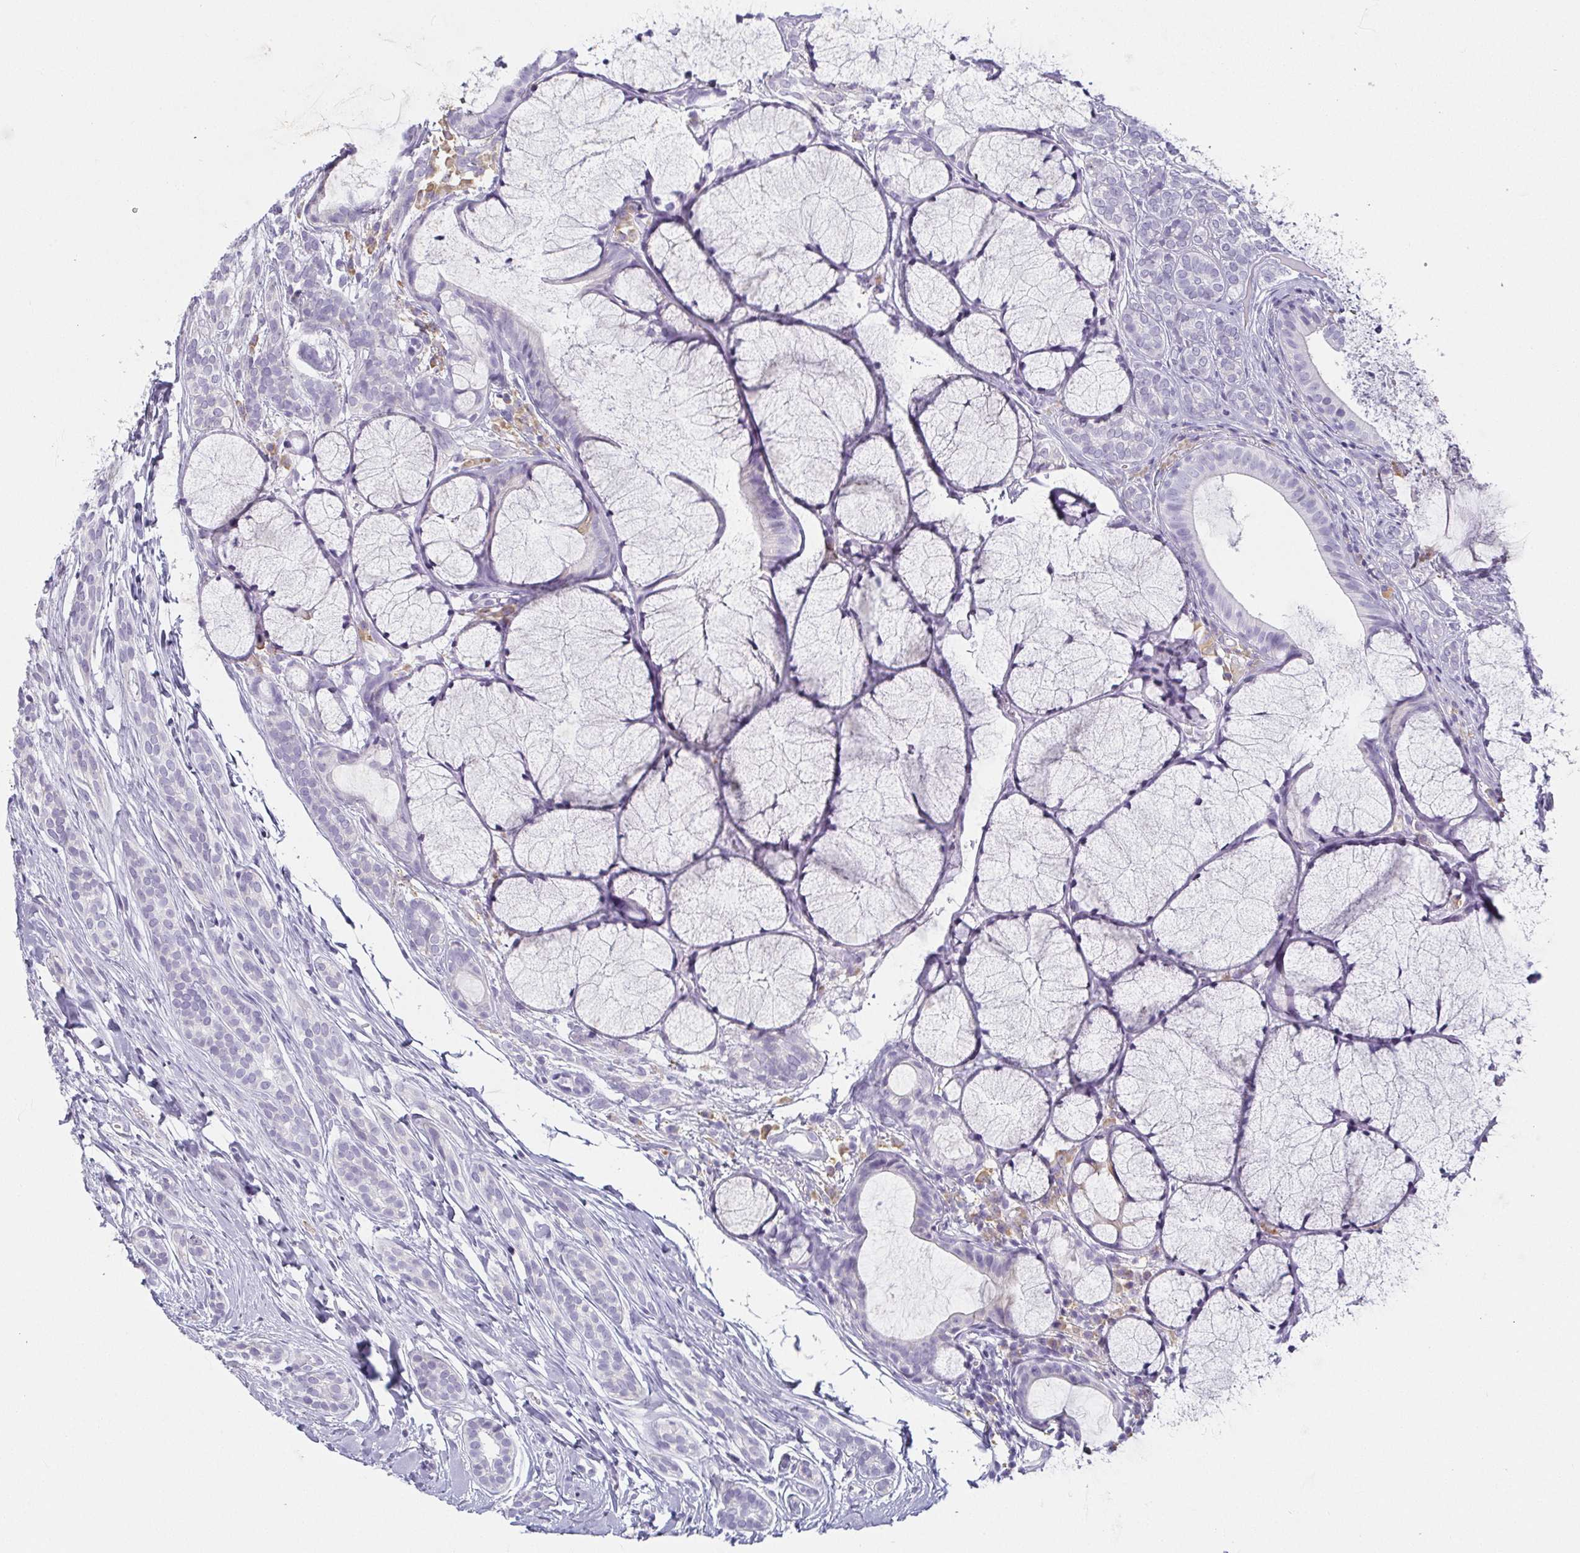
{"staining": {"intensity": "negative", "quantity": "none", "location": "none"}, "tissue": "head and neck cancer", "cell_type": "Tumor cells", "image_type": "cancer", "snomed": [{"axis": "morphology", "description": "Adenocarcinoma, NOS"}, {"axis": "topography", "description": "Head-Neck"}], "caption": "DAB (3,3'-diaminobenzidine) immunohistochemical staining of head and neck adenocarcinoma displays no significant positivity in tumor cells.", "gene": "PRR27", "patient": {"sex": "female", "age": 57}}